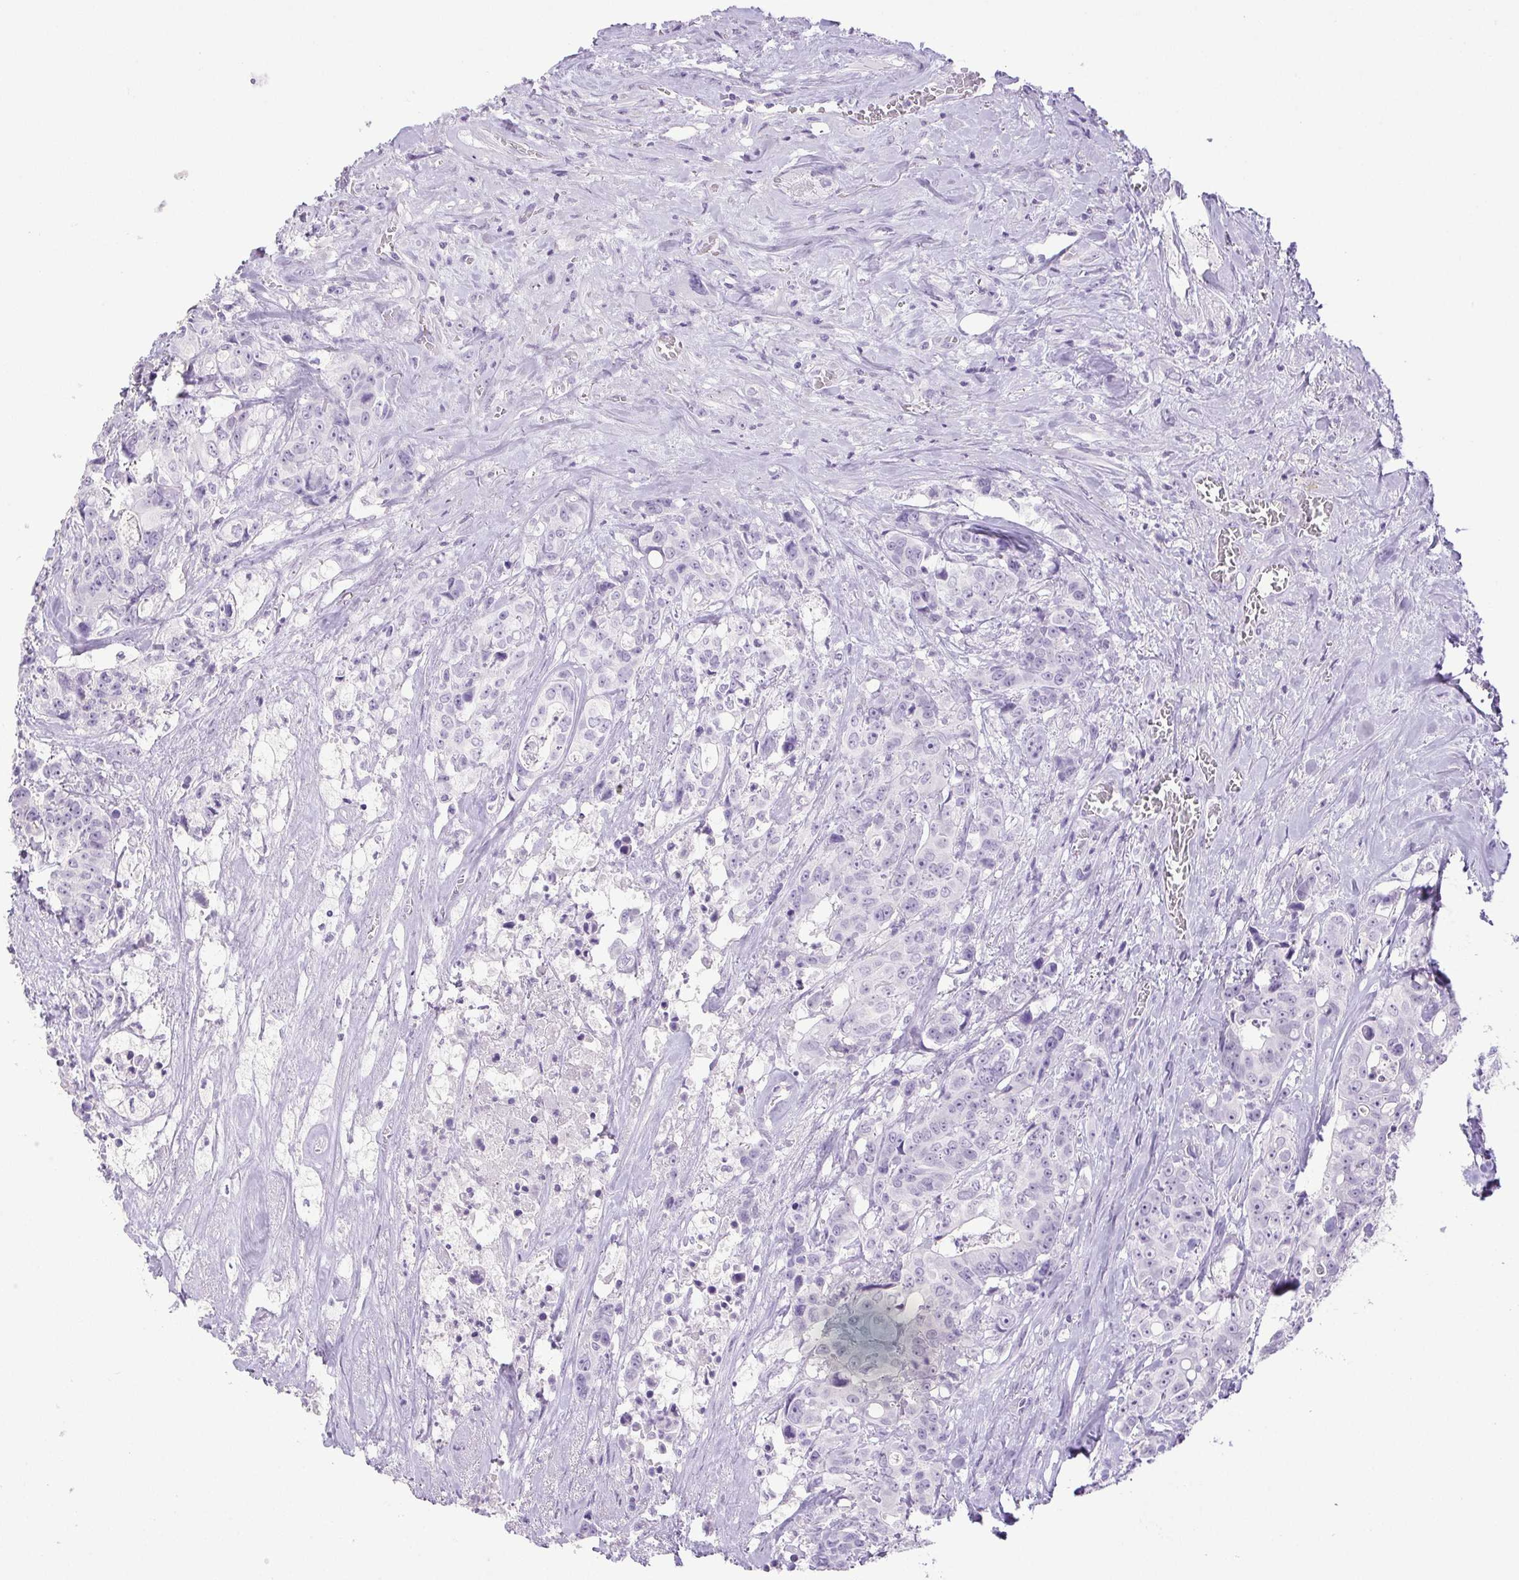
{"staining": {"intensity": "negative", "quantity": "none", "location": "none"}, "tissue": "colorectal cancer", "cell_type": "Tumor cells", "image_type": "cancer", "snomed": [{"axis": "morphology", "description": "Adenocarcinoma, NOS"}, {"axis": "topography", "description": "Rectum"}], "caption": "Tumor cells show no significant positivity in adenocarcinoma (colorectal).", "gene": "HLA-G", "patient": {"sex": "female", "age": 62}}